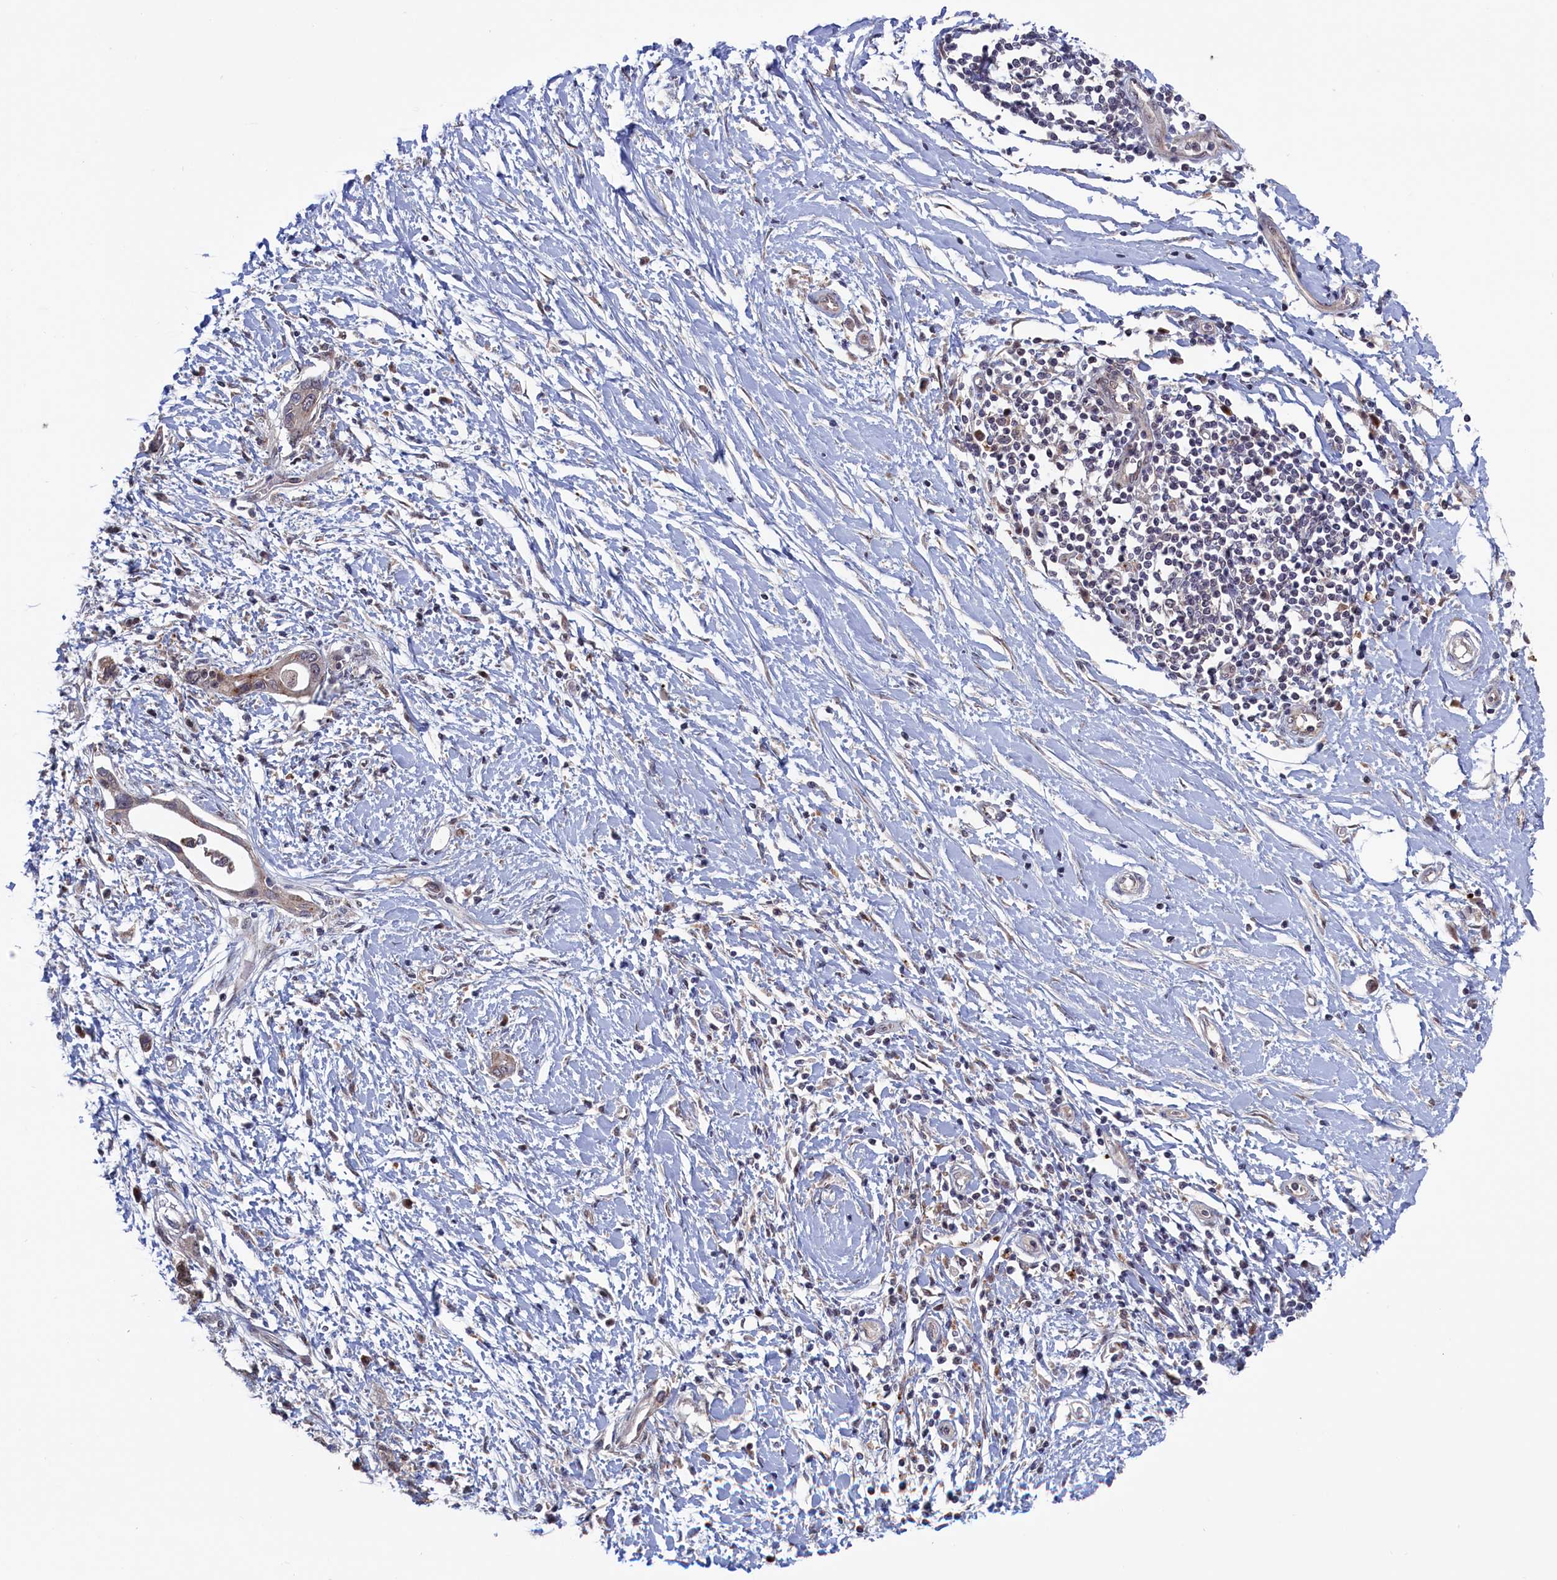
{"staining": {"intensity": "weak", "quantity": "<25%", "location": "cytoplasmic/membranous"}, "tissue": "pancreatic cancer", "cell_type": "Tumor cells", "image_type": "cancer", "snomed": [{"axis": "morphology", "description": "Normal tissue, NOS"}, {"axis": "morphology", "description": "Adenocarcinoma, NOS"}, {"axis": "topography", "description": "Pancreas"}, {"axis": "topography", "description": "Peripheral nerve tissue"}], "caption": "Pancreatic cancer (adenocarcinoma) was stained to show a protein in brown. There is no significant expression in tumor cells. (DAB (3,3'-diaminobenzidine) immunohistochemistry (IHC) visualized using brightfield microscopy, high magnification).", "gene": "LSG1", "patient": {"sex": "male", "age": 59}}